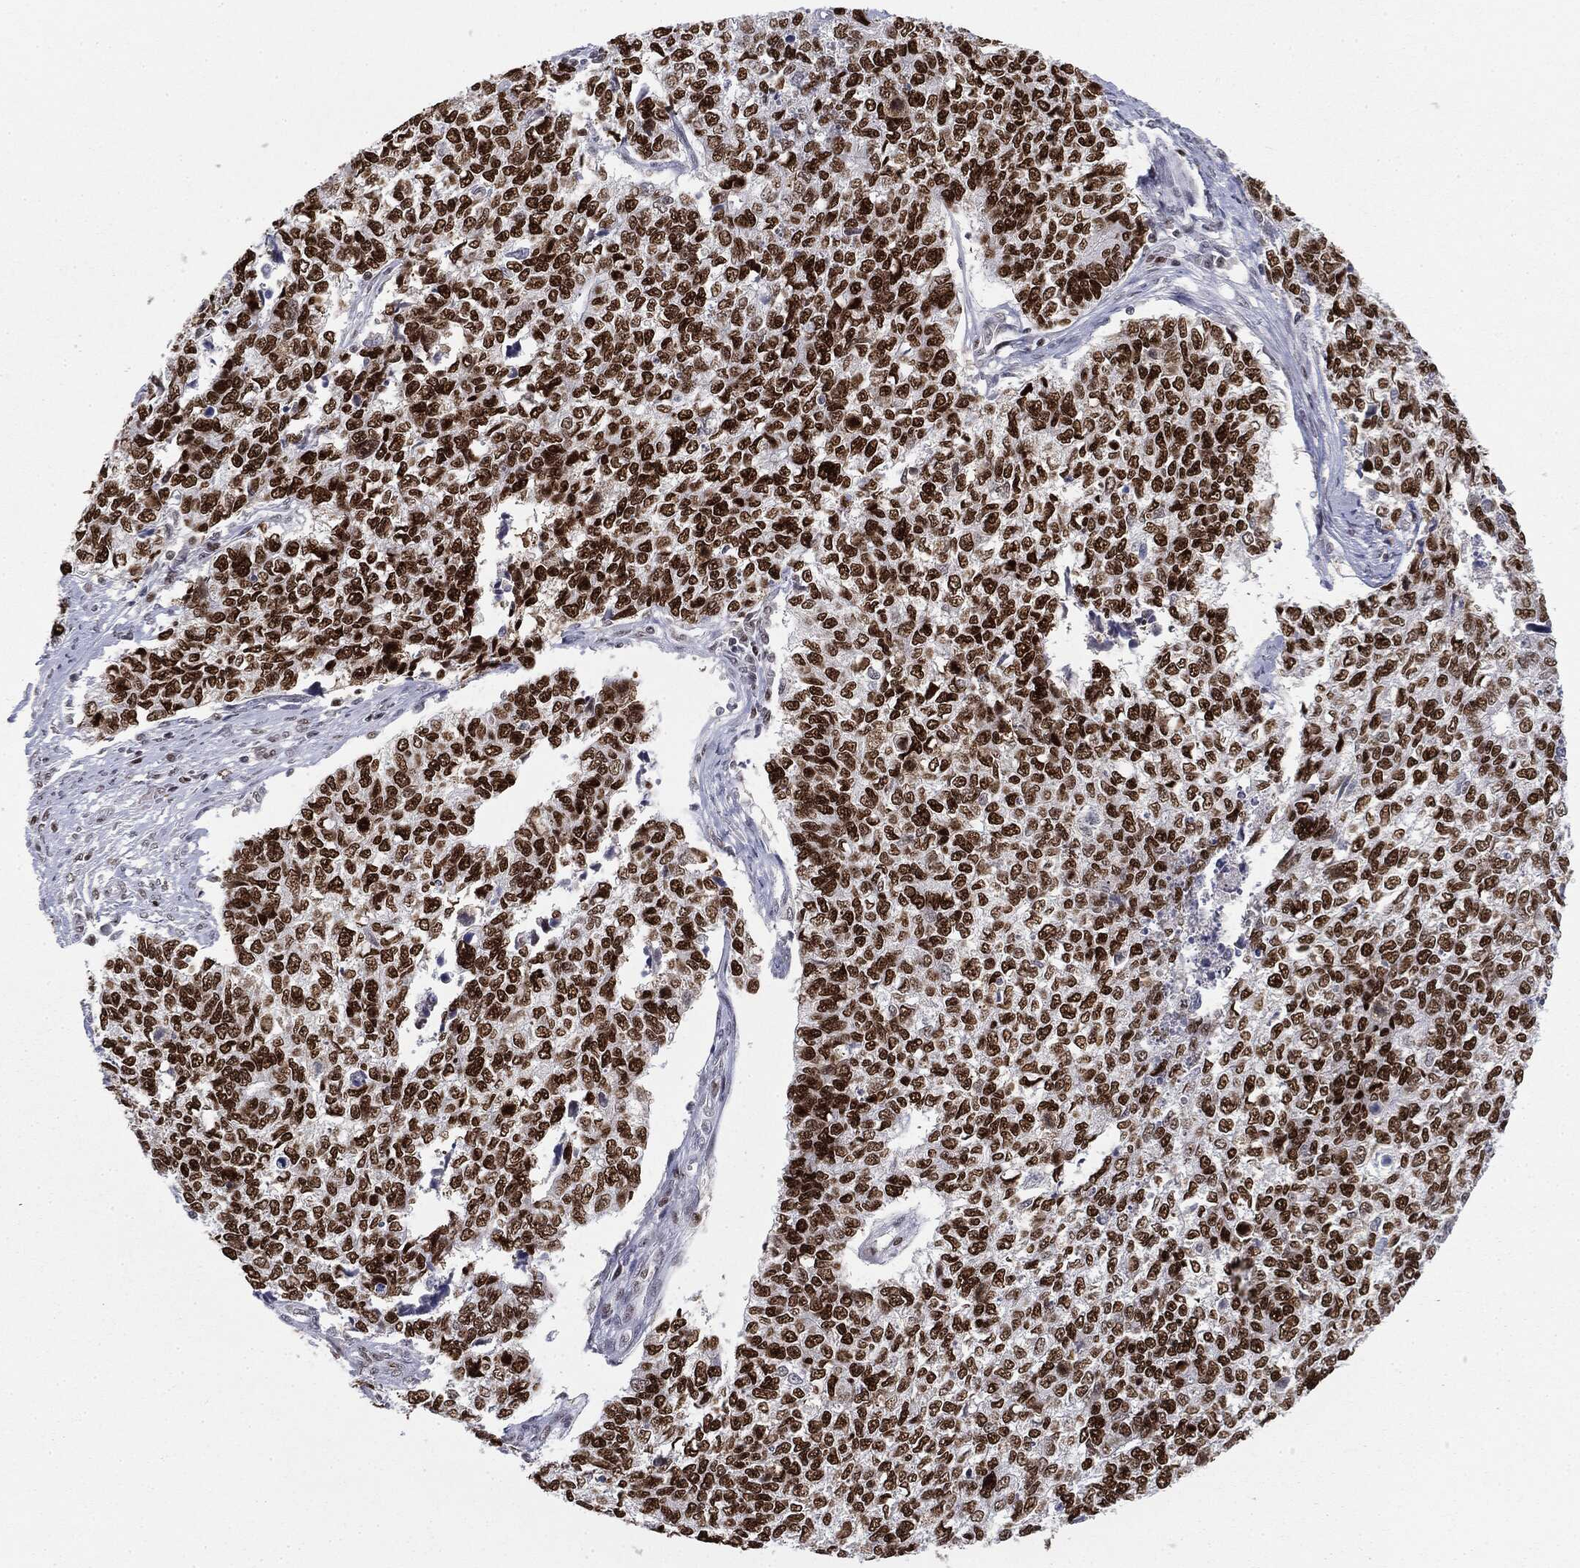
{"staining": {"intensity": "strong", "quantity": ">75%", "location": "nuclear"}, "tissue": "cervical cancer", "cell_type": "Tumor cells", "image_type": "cancer", "snomed": [{"axis": "morphology", "description": "Adenocarcinoma, NOS"}, {"axis": "topography", "description": "Cervix"}], "caption": "Brown immunohistochemical staining in cervical cancer displays strong nuclear expression in approximately >75% of tumor cells.", "gene": "MDC1", "patient": {"sex": "female", "age": 63}}